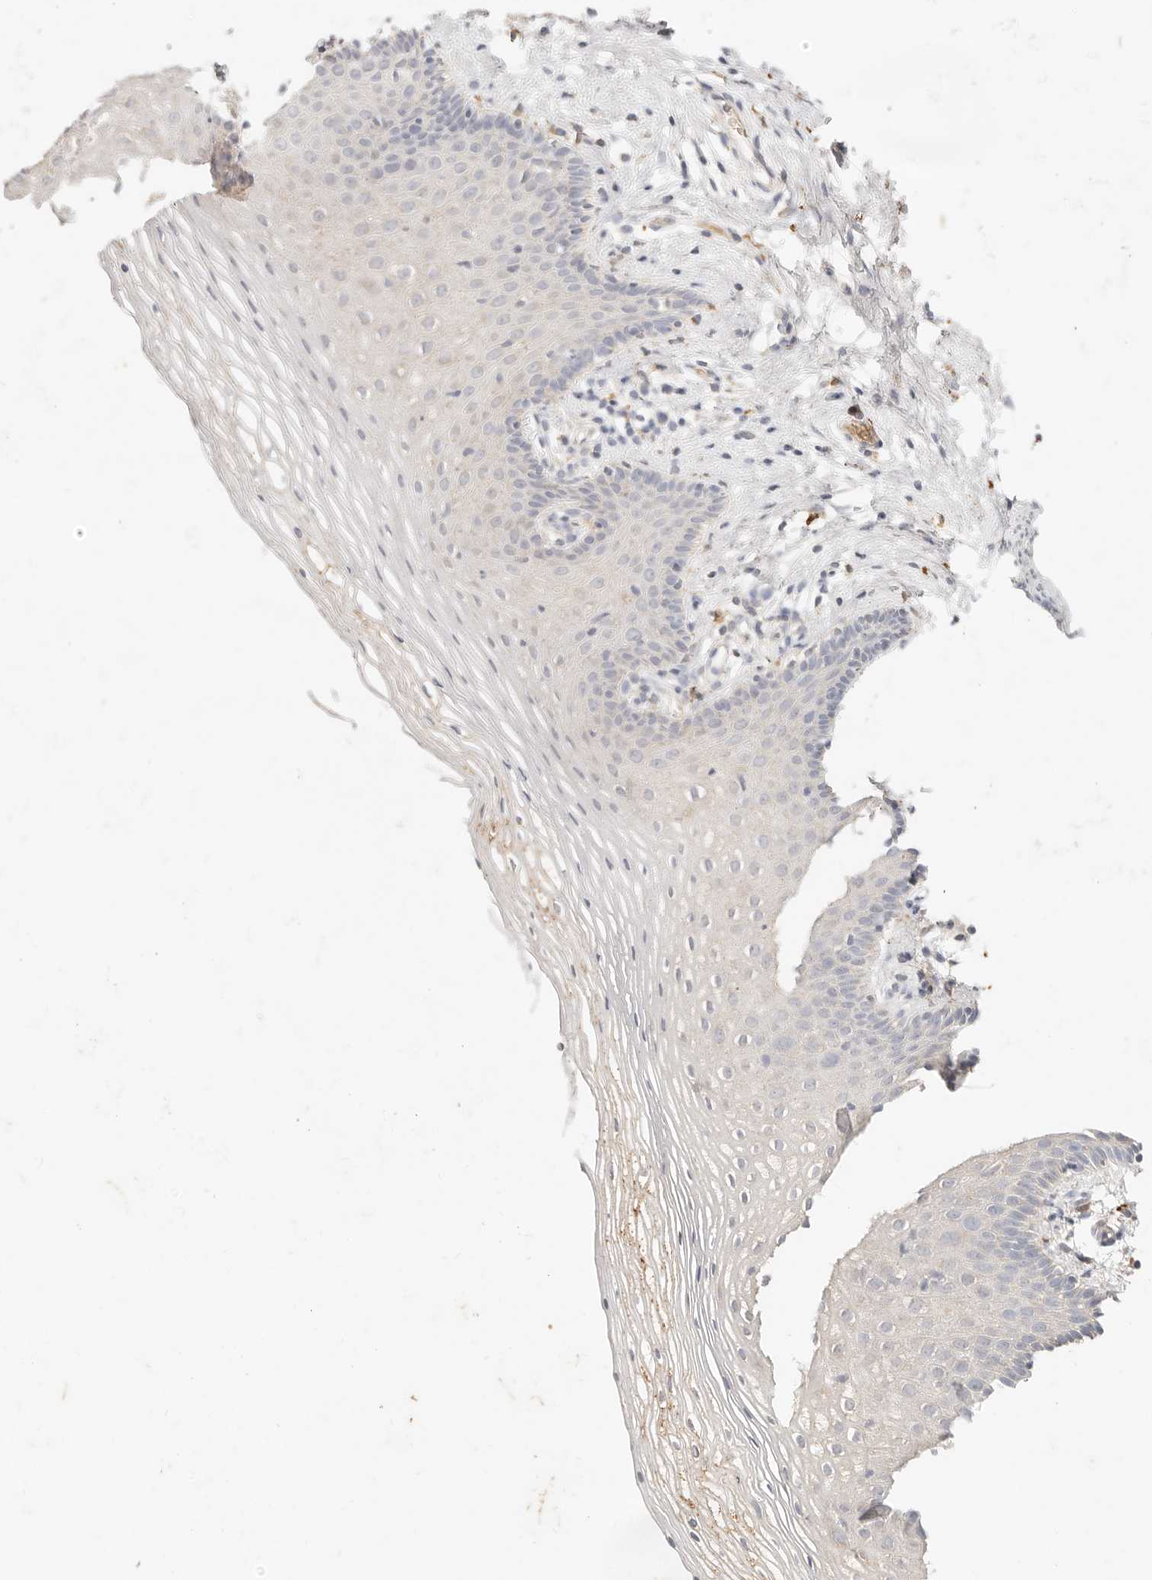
{"staining": {"intensity": "negative", "quantity": "none", "location": "none"}, "tissue": "vagina", "cell_type": "Squamous epithelial cells", "image_type": "normal", "snomed": [{"axis": "morphology", "description": "Normal tissue, NOS"}, {"axis": "topography", "description": "Vagina"}], "caption": "Immunohistochemistry photomicrograph of unremarkable vagina stained for a protein (brown), which shows no positivity in squamous epithelial cells. The staining was performed using DAB (3,3'-diaminobenzidine) to visualize the protein expression in brown, while the nuclei were stained in blue with hematoxylin (Magnification: 20x).", "gene": "HK2", "patient": {"sex": "female", "age": 32}}